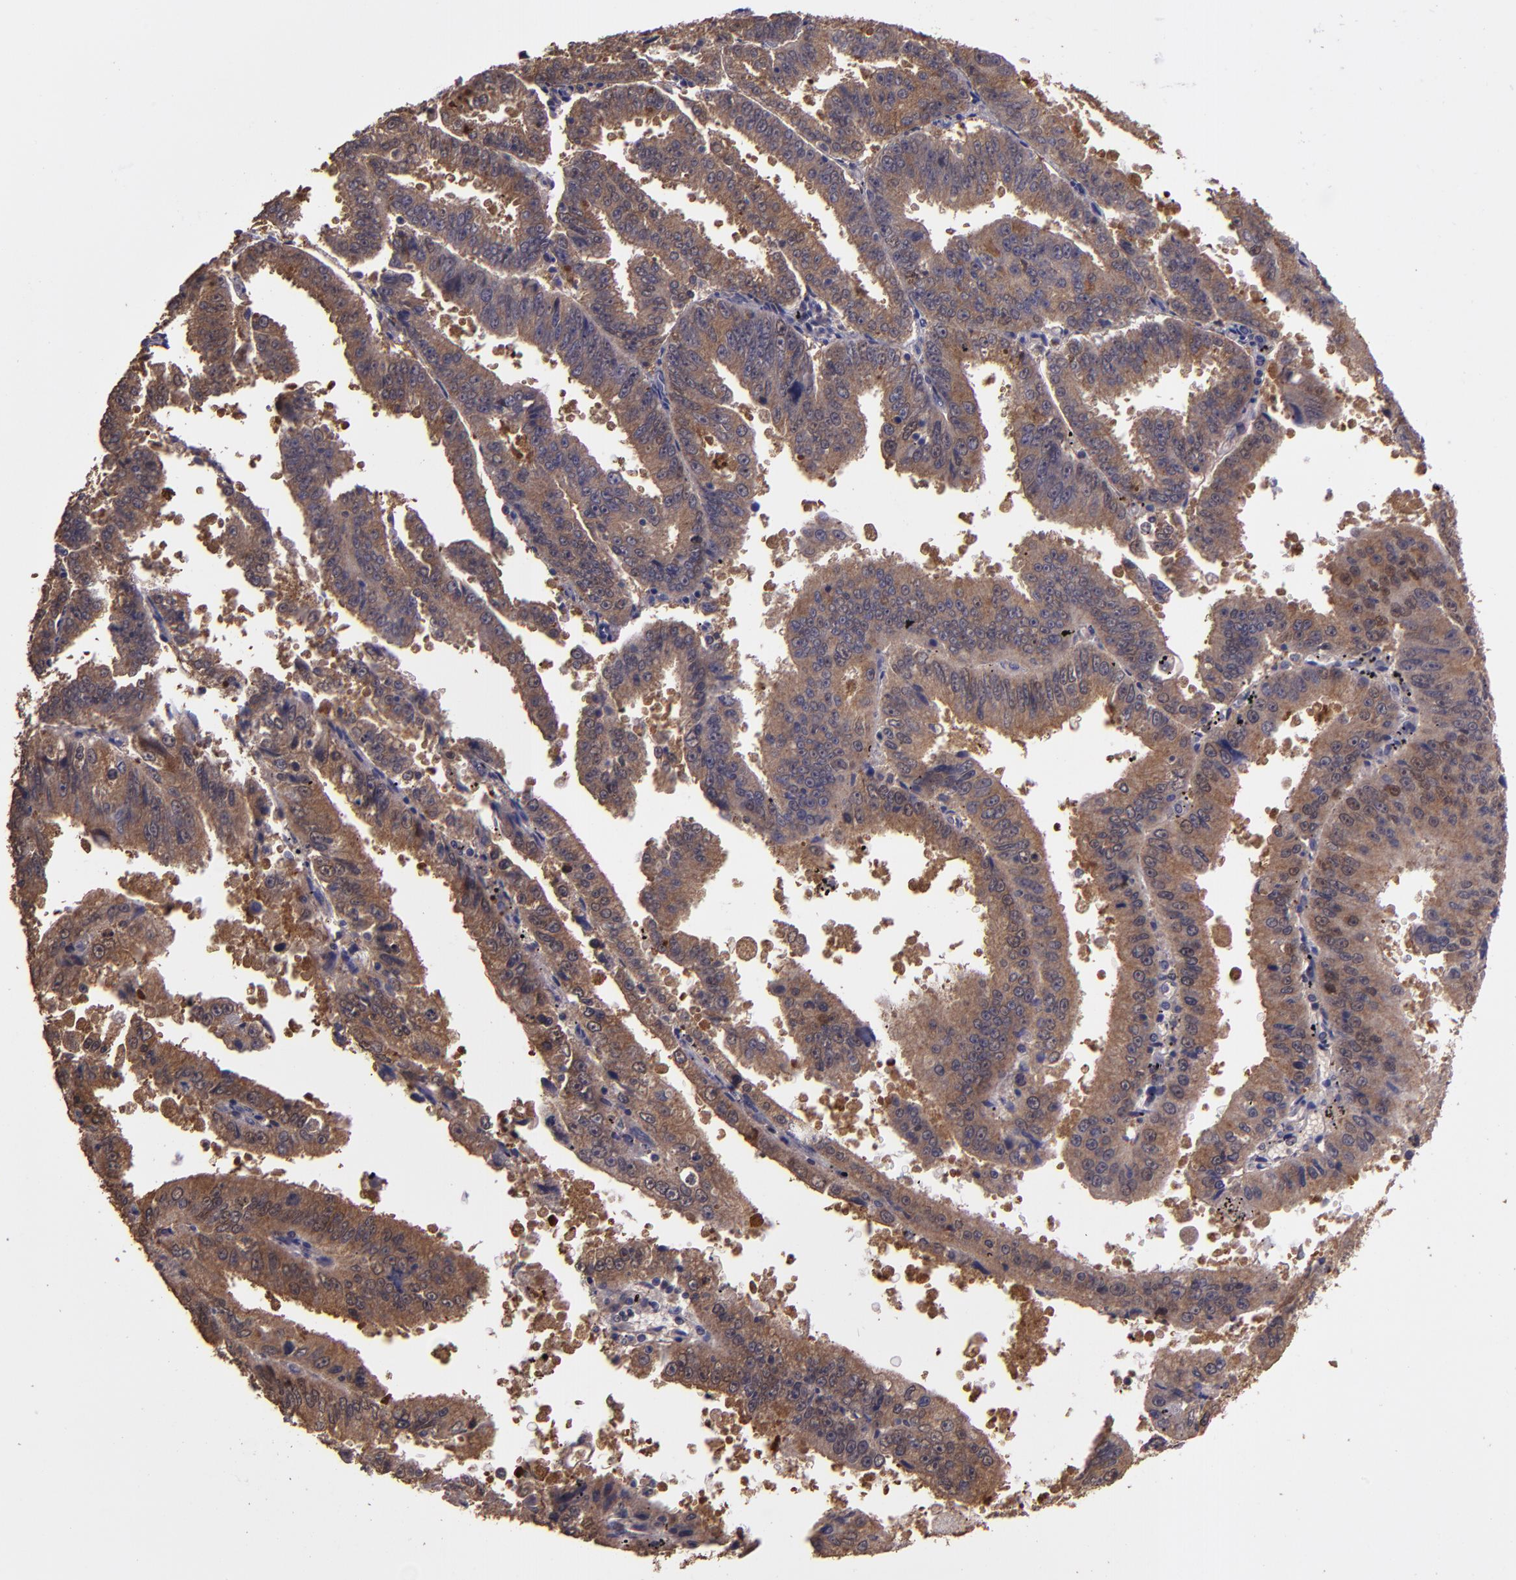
{"staining": {"intensity": "strong", "quantity": ">75%", "location": "cytoplasmic/membranous"}, "tissue": "endometrial cancer", "cell_type": "Tumor cells", "image_type": "cancer", "snomed": [{"axis": "morphology", "description": "Adenocarcinoma, NOS"}, {"axis": "topography", "description": "Endometrium"}], "caption": "IHC micrograph of neoplastic tissue: human adenocarcinoma (endometrial) stained using immunohistochemistry (IHC) demonstrates high levels of strong protein expression localized specifically in the cytoplasmic/membranous of tumor cells, appearing as a cytoplasmic/membranous brown color.", "gene": "PAPPA", "patient": {"sex": "female", "age": 66}}